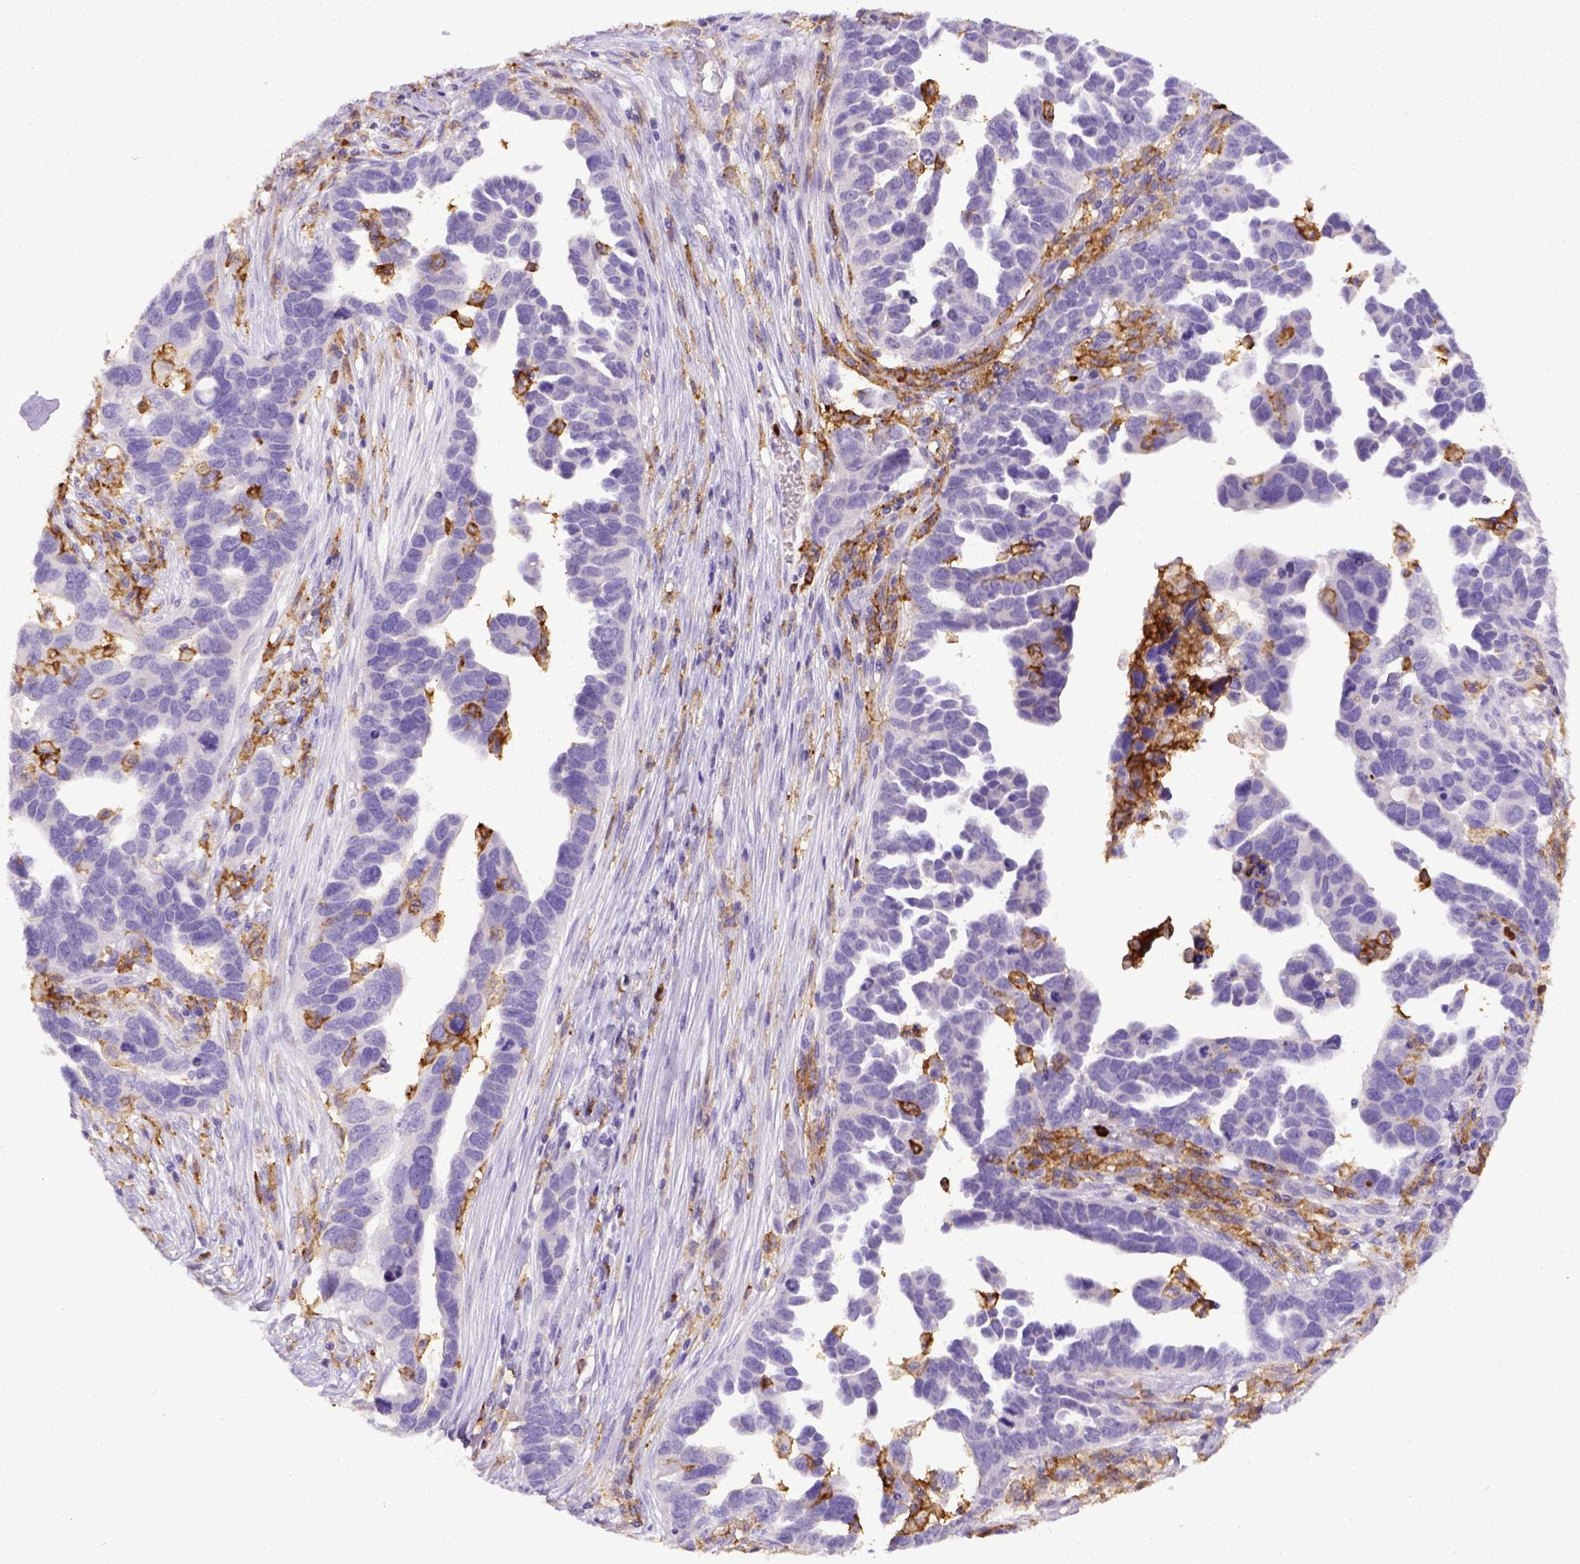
{"staining": {"intensity": "negative", "quantity": "none", "location": "none"}, "tissue": "ovarian cancer", "cell_type": "Tumor cells", "image_type": "cancer", "snomed": [{"axis": "morphology", "description": "Cystadenocarcinoma, serous, NOS"}, {"axis": "topography", "description": "Ovary"}], "caption": "IHC histopathology image of neoplastic tissue: human ovarian cancer stained with DAB displays no significant protein expression in tumor cells.", "gene": "ITGAM", "patient": {"sex": "female", "age": 54}}